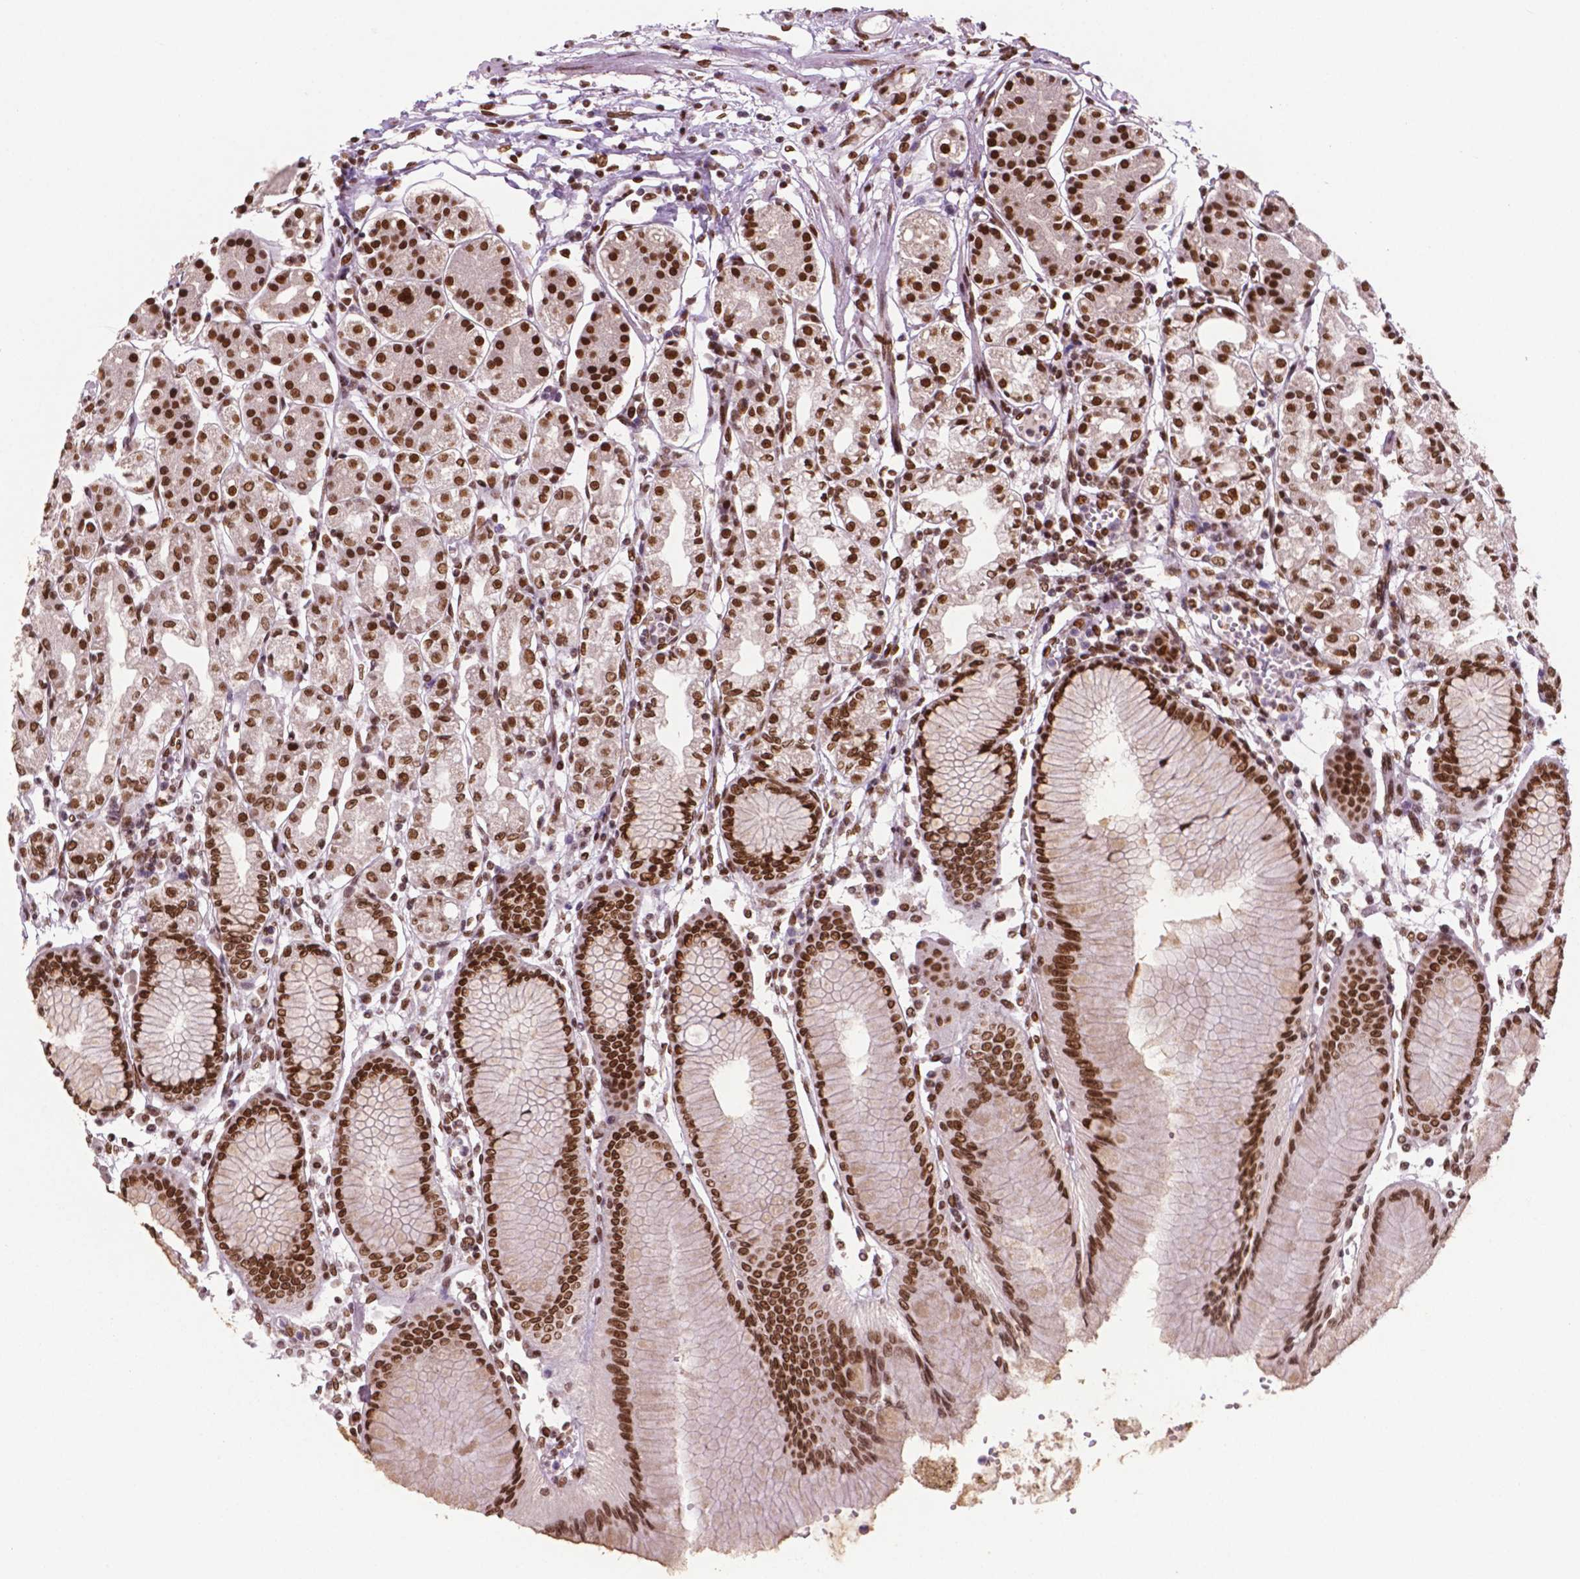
{"staining": {"intensity": "strong", "quantity": ">75%", "location": "nuclear"}, "tissue": "stomach", "cell_type": "Glandular cells", "image_type": "normal", "snomed": [{"axis": "morphology", "description": "Normal tissue, NOS"}, {"axis": "topography", "description": "Skeletal muscle"}, {"axis": "topography", "description": "Stomach"}], "caption": "IHC (DAB (3,3'-diaminobenzidine)) staining of benign human stomach demonstrates strong nuclear protein expression in approximately >75% of glandular cells. (Stains: DAB in brown, nuclei in blue, Microscopy: brightfield microscopy at high magnification).", "gene": "MLH1", "patient": {"sex": "female", "age": 57}}